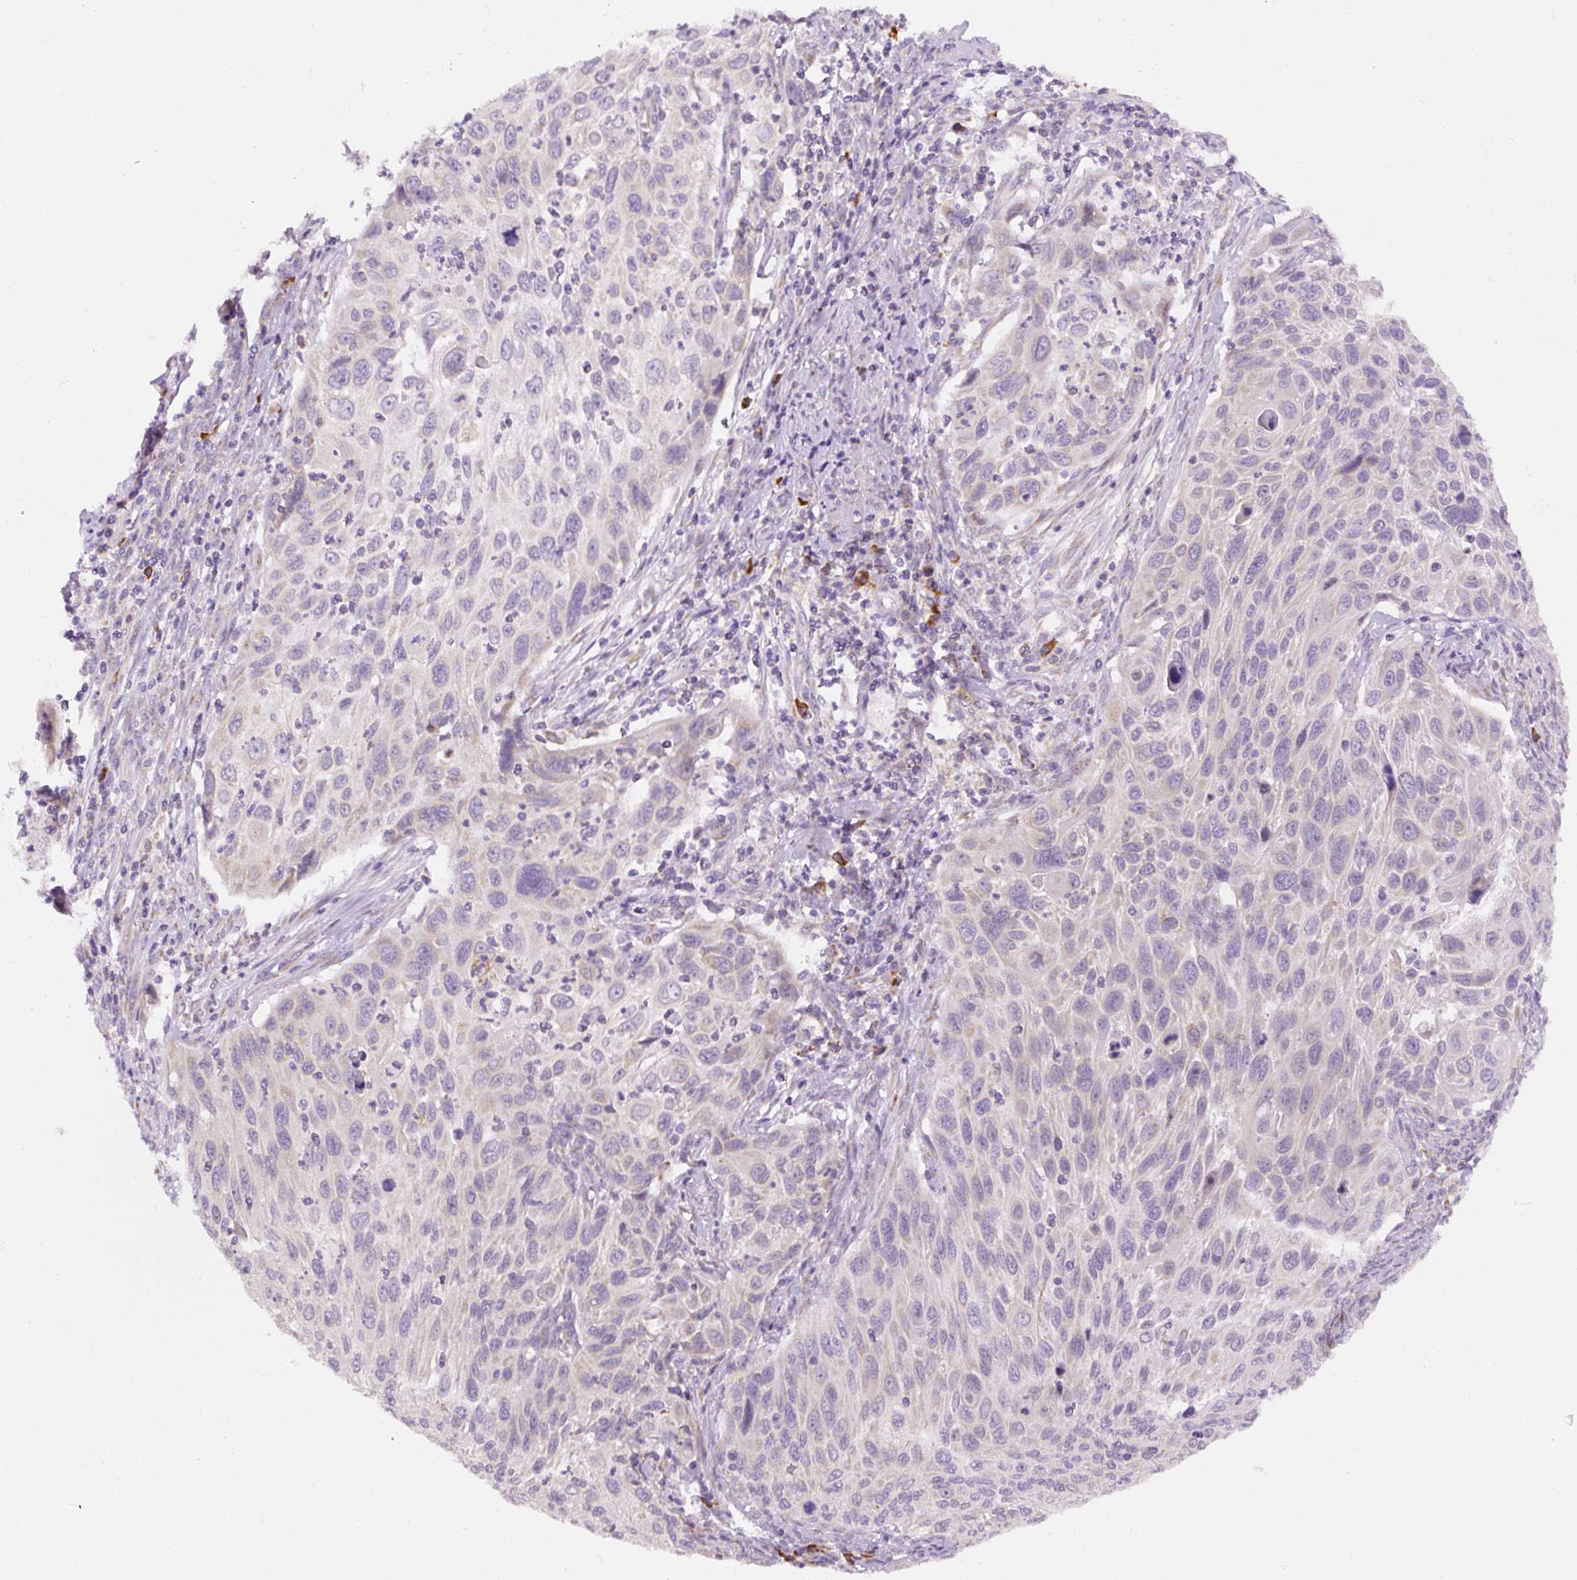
{"staining": {"intensity": "negative", "quantity": "none", "location": "none"}, "tissue": "cervical cancer", "cell_type": "Tumor cells", "image_type": "cancer", "snomed": [{"axis": "morphology", "description": "Squamous cell carcinoma, NOS"}, {"axis": "topography", "description": "Cervix"}], "caption": "Image shows no protein positivity in tumor cells of squamous cell carcinoma (cervical) tissue.", "gene": "DDOST", "patient": {"sex": "female", "age": 70}}